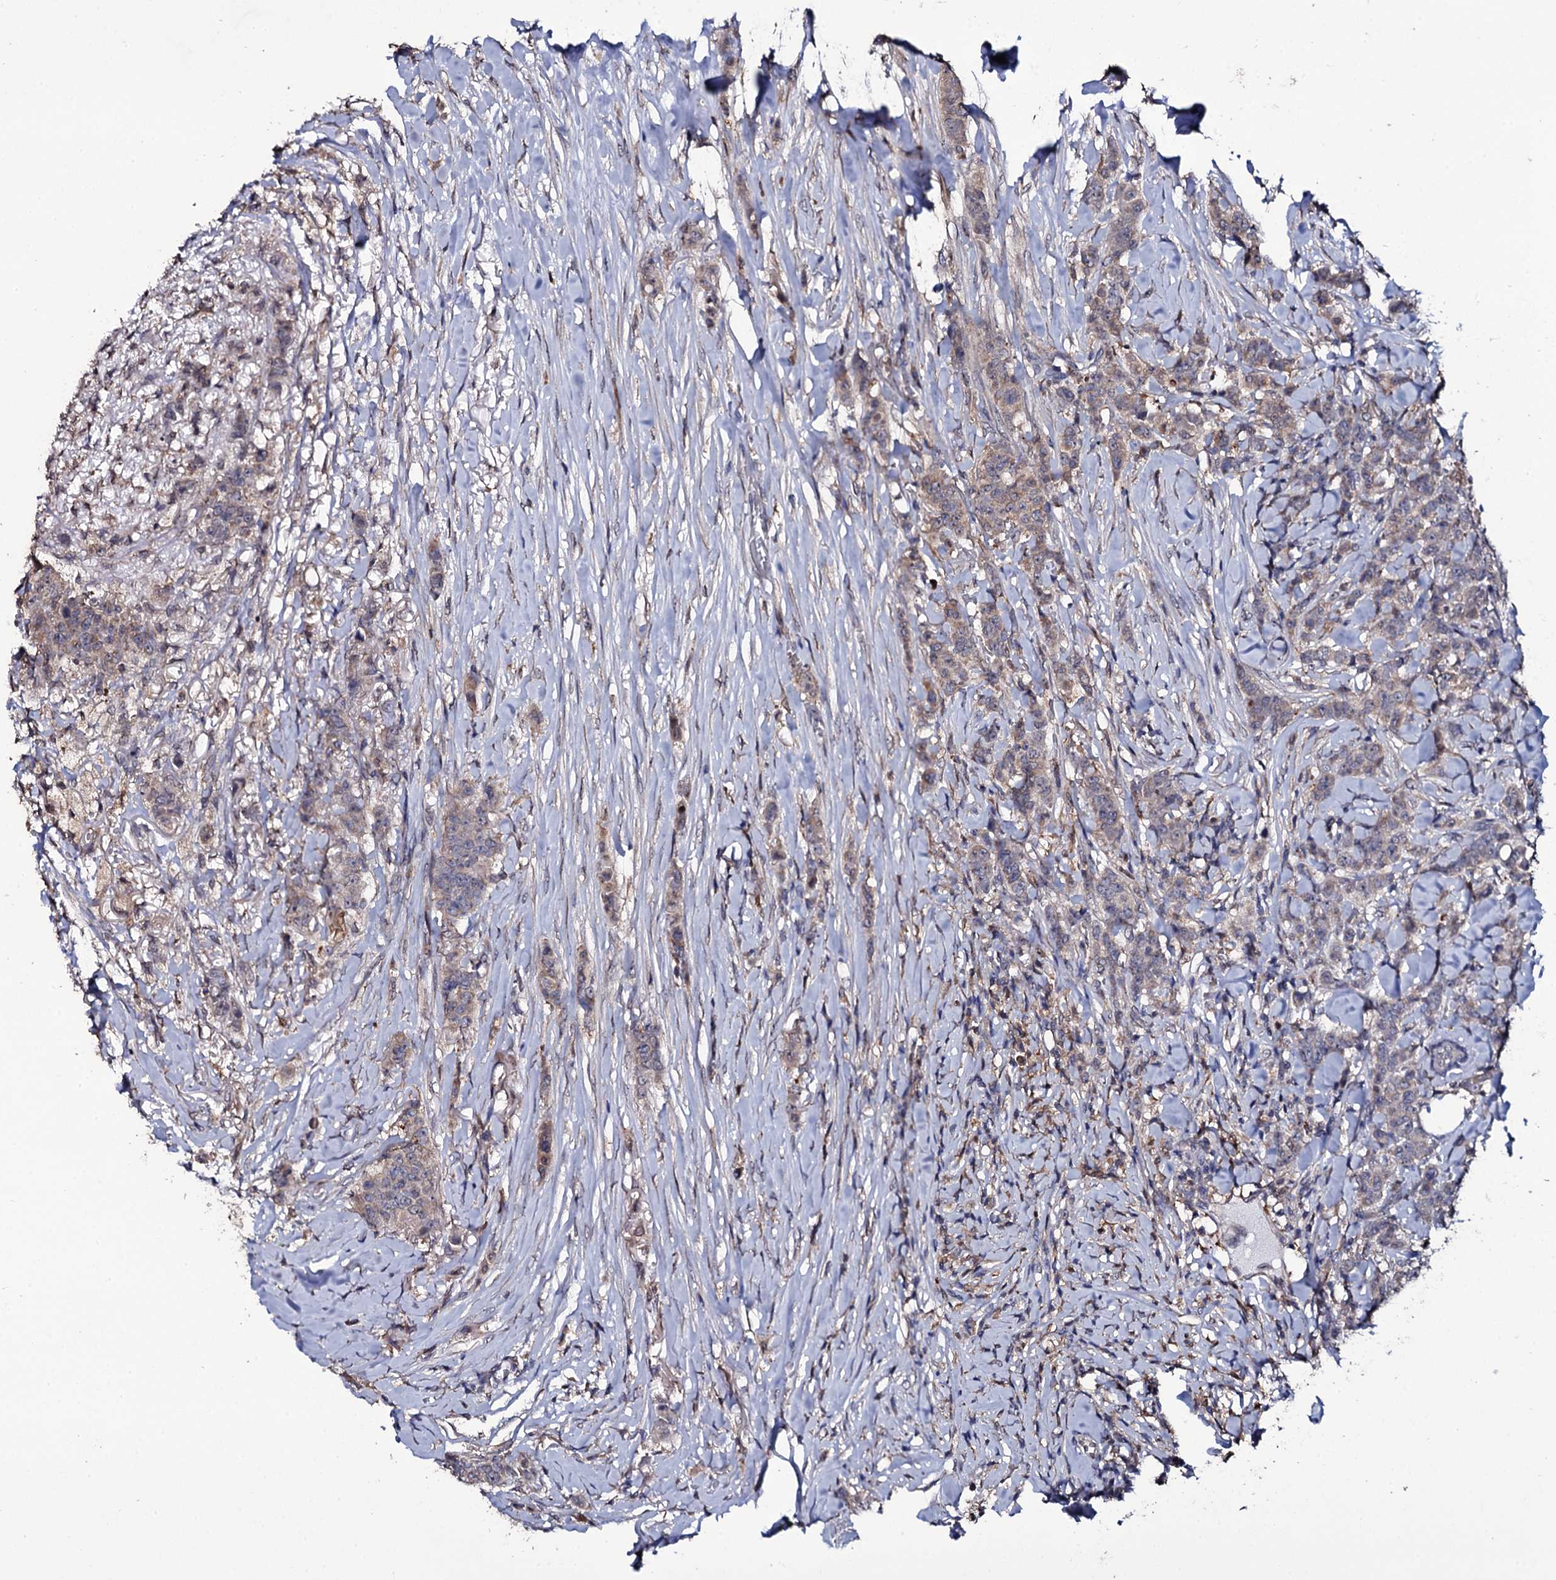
{"staining": {"intensity": "weak", "quantity": "25%-75%", "location": "cytoplasmic/membranous"}, "tissue": "breast cancer", "cell_type": "Tumor cells", "image_type": "cancer", "snomed": [{"axis": "morphology", "description": "Duct carcinoma"}, {"axis": "topography", "description": "Breast"}], "caption": "Breast infiltrating ductal carcinoma stained for a protein shows weak cytoplasmic/membranous positivity in tumor cells.", "gene": "CRYL1", "patient": {"sex": "female", "age": 40}}